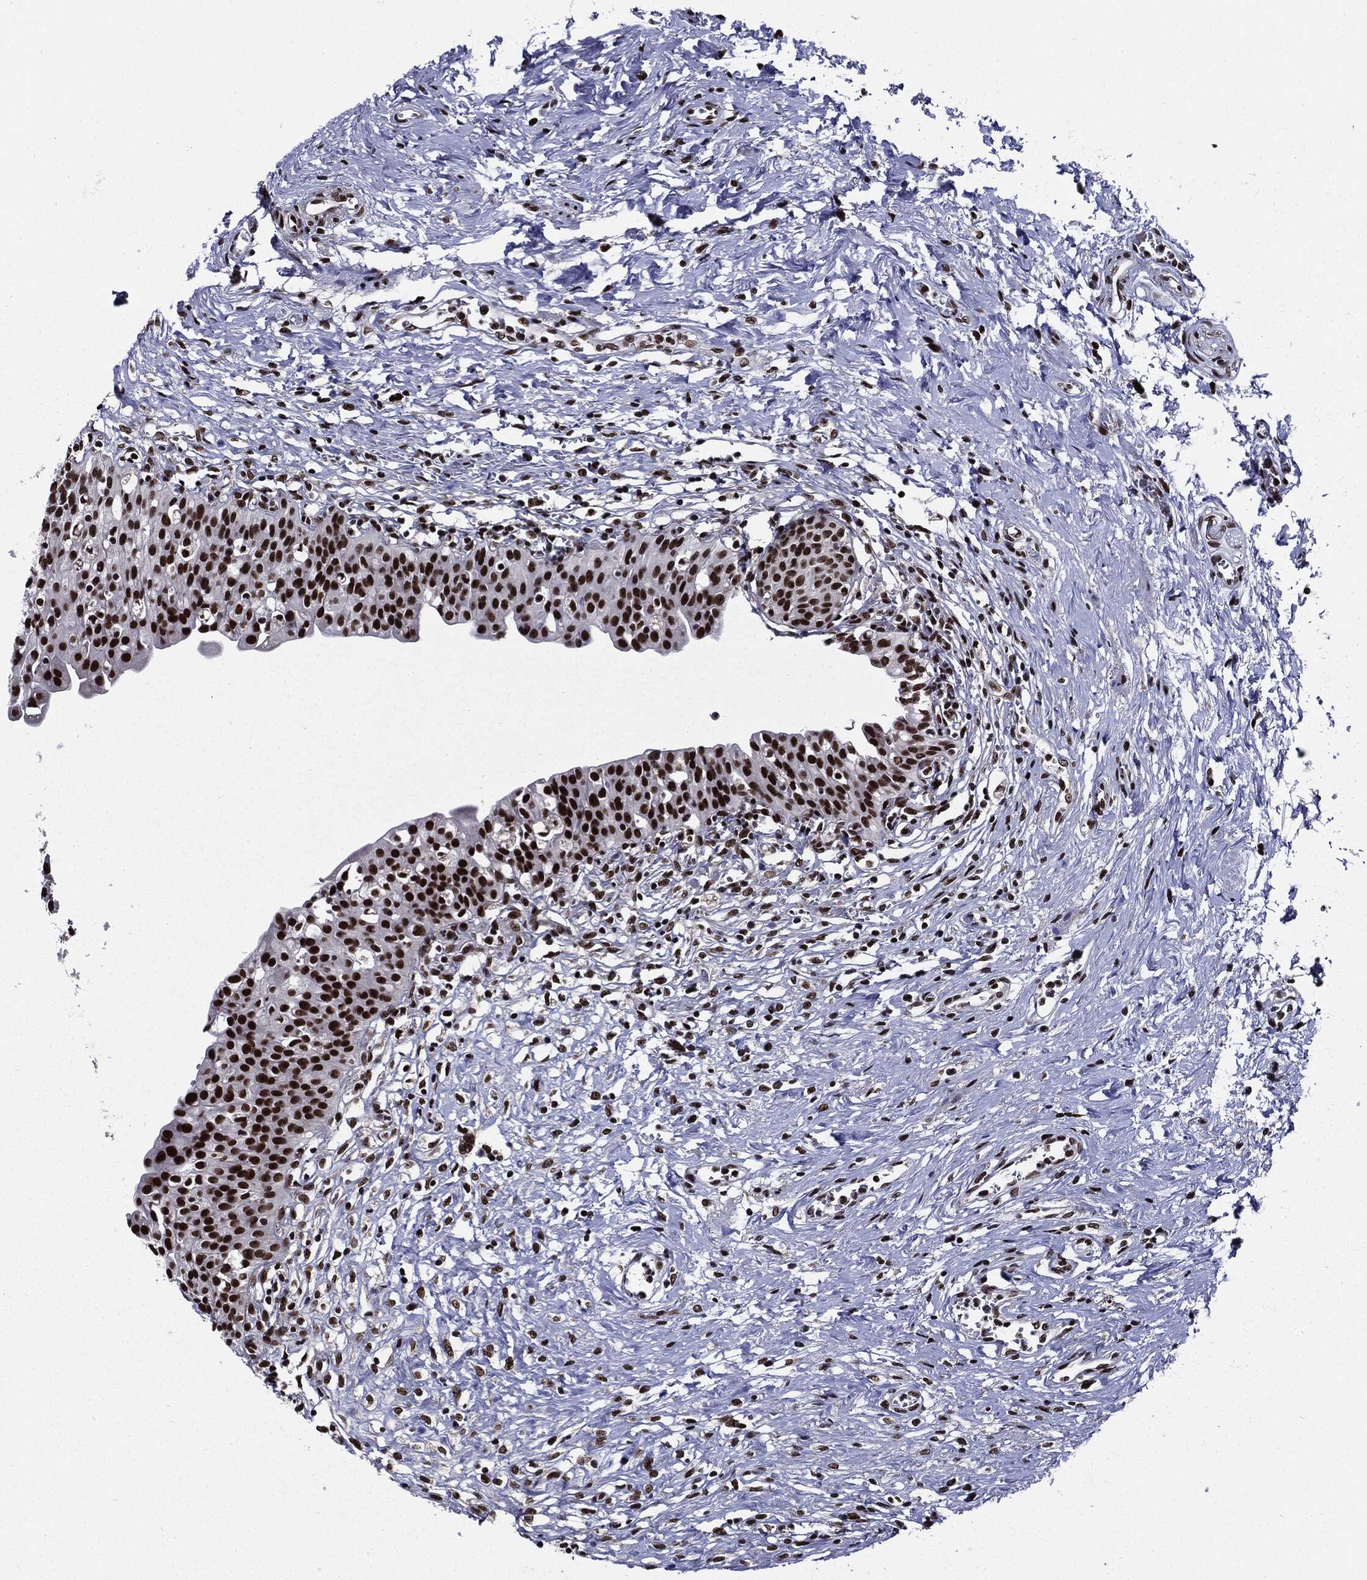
{"staining": {"intensity": "strong", "quantity": ">75%", "location": "nuclear"}, "tissue": "urinary bladder", "cell_type": "Urothelial cells", "image_type": "normal", "snomed": [{"axis": "morphology", "description": "Normal tissue, NOS"}, {"axis": "topography", "description": "Urinary bladder"}], "caption": "The image displays staining of normal urinary bladder, revealing strong nuclear protein positivity (brown color) within urothelial cells. The staining was performed using DAB (3,3'-diaminobenzidine), with brown indicating positive protein expression. Nuclei are stained blue with hematoxylin.", "gene": "ZFP91", "patient": {"sex": "male", "age": 76}}